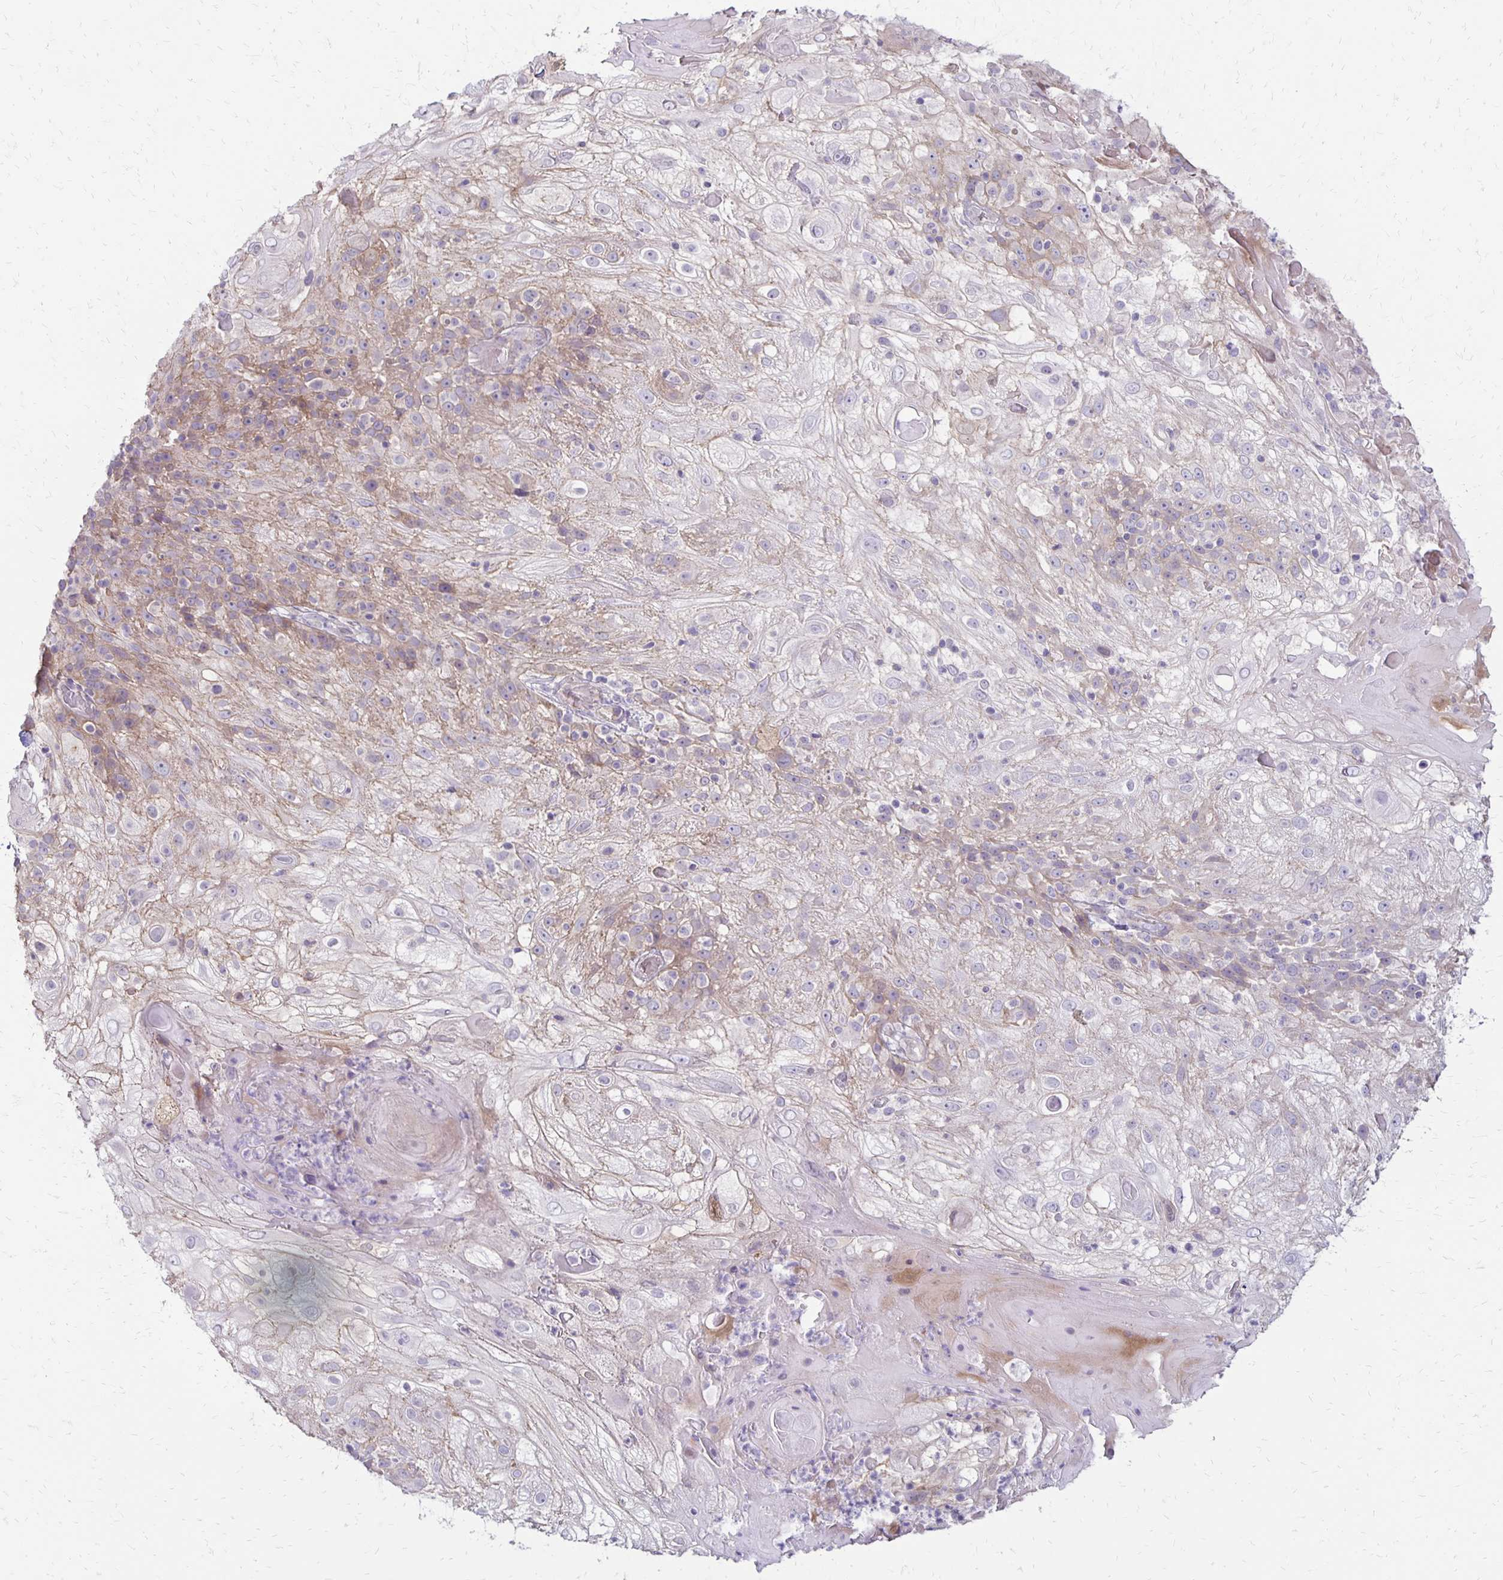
{"staining": {"intensity": "weak", "quantity": "<25%", "location": "cytoplasmic/membranous"}, "tissue": "skin cancer", "cell_type": "Tumor cells", "image_type": "cancer", "snomed": [{"axis": "morphology", "description": "Normal tissue, NOS"}, {"axis": "morphology", "description": "Squamous cell carcinoma, NOS"}, {"axis": "topography", "description": "Skin"}], "caption": "The image demonstrates no significant positivity in tumor cells of squamous cell carcinoma (skin).", "gene": "KATNBL1", "patient": {"sex": "female", "age": 83}}